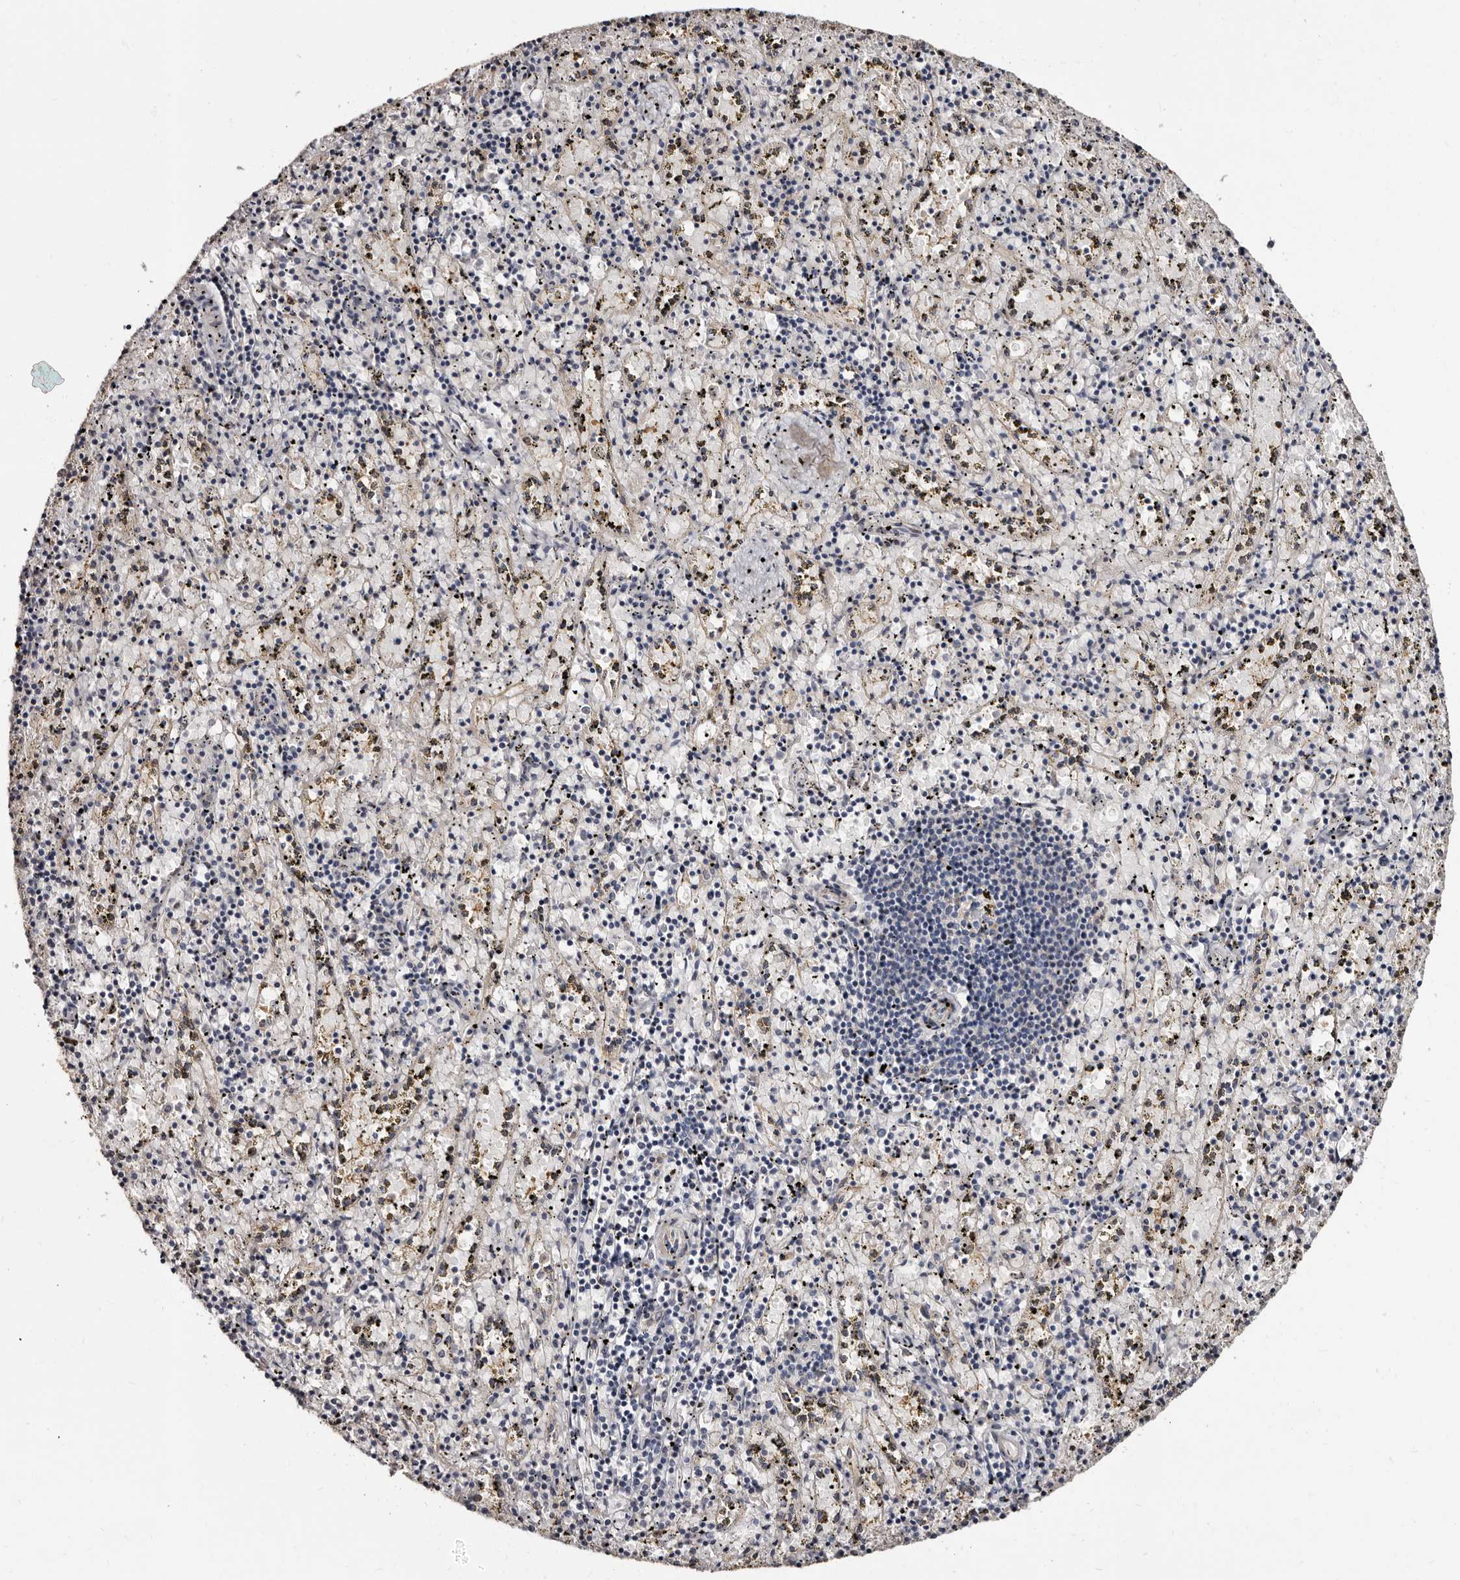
{"staining": {"intensity": "negative", "quantity": "none", "location": "none"}, "tissue": "spleen", "cell_type": "Cells in red pulp", "image_type": "normal", "snomed": [{"axis": "morphology", "description": "Normal tissue, NOS"}, {"axis": "topography", "description": "Spleen"}], "caption": "Unremarkable spleen was stained to show a protein in brown. There is no significant positivity in cells in red pulp. (Stains: DAB immunohistochemistry (IHC) with hematoxylin counter stain, Microscopy: brightfield microscopy at high magnification).", "gene": "TBC1D22B", "patient": {"sex": "male", "age": 11}}